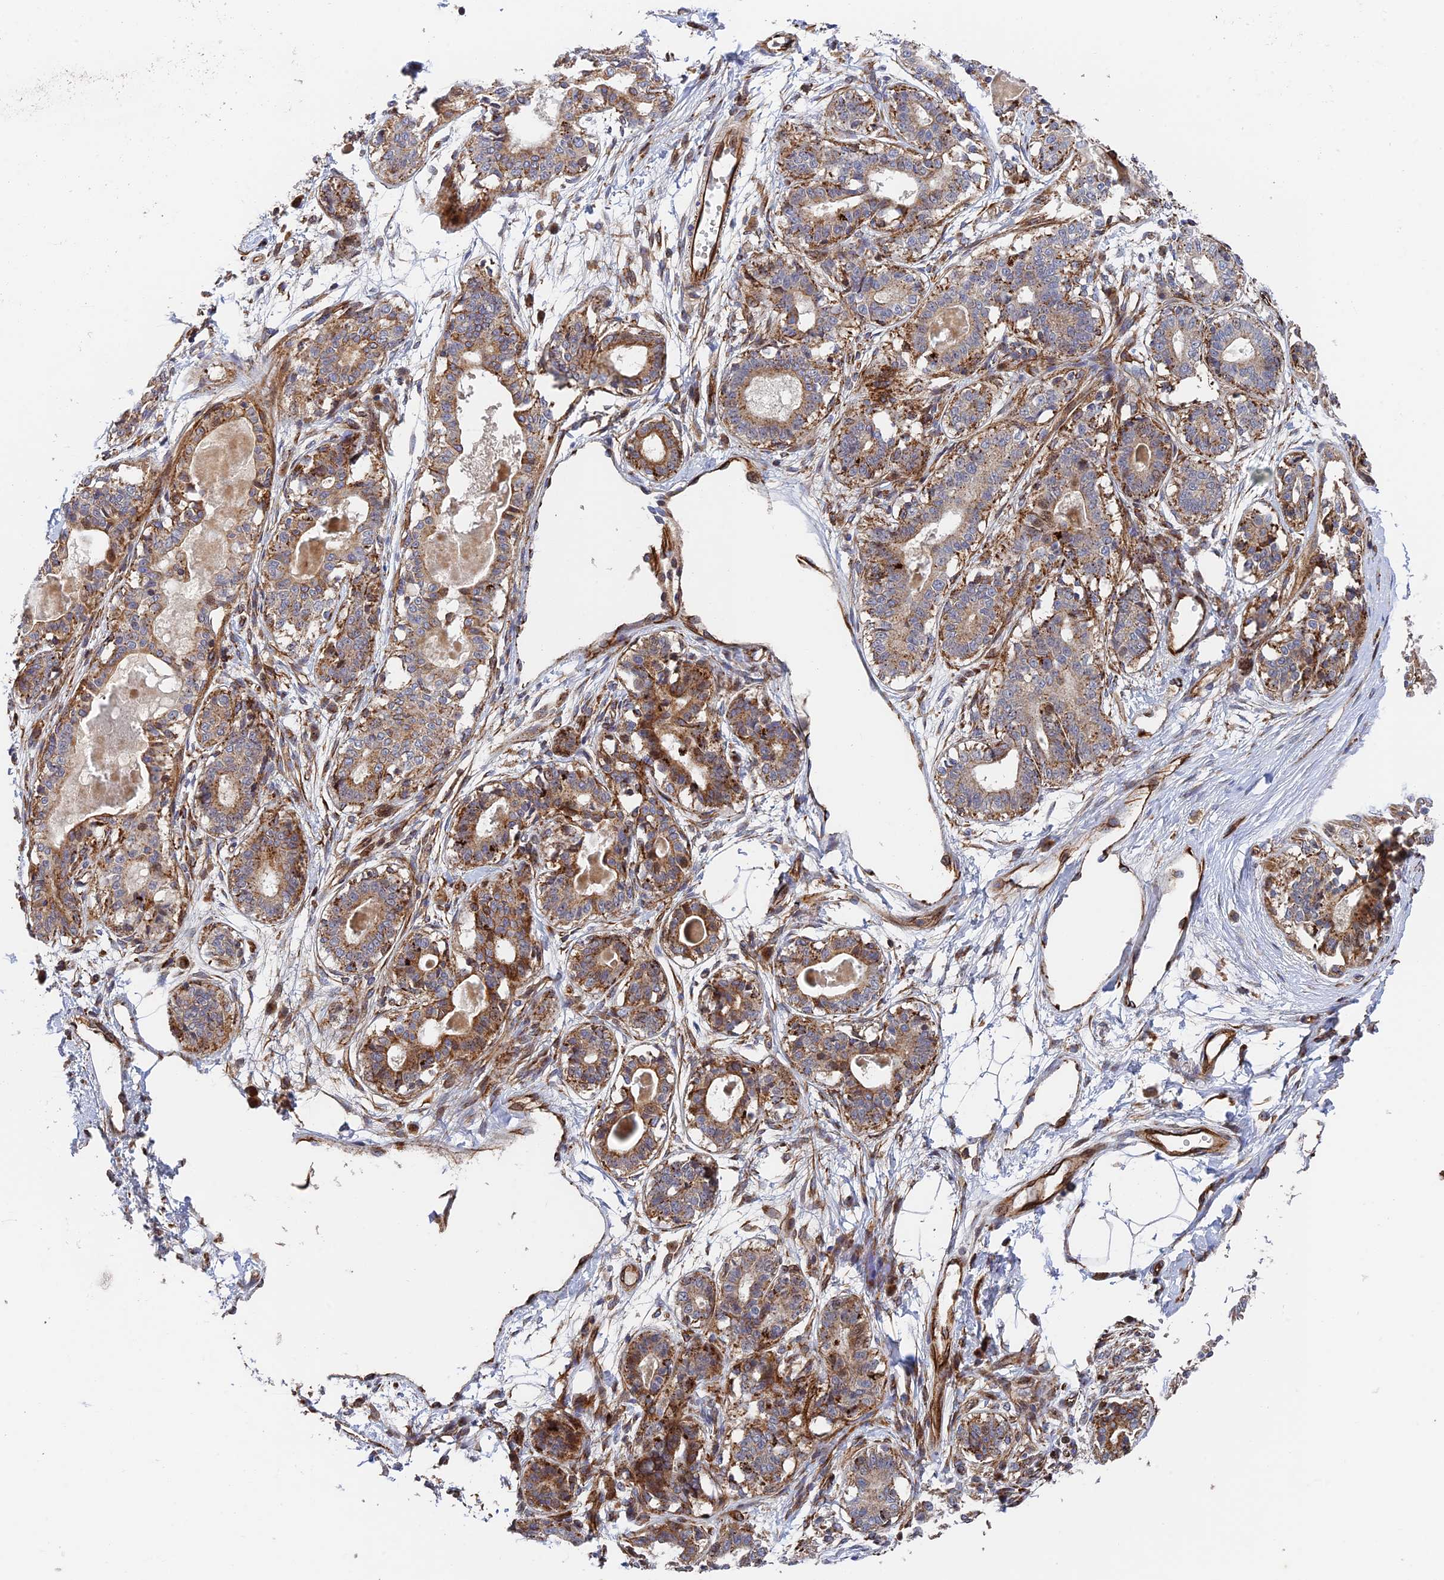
{"staining": {"intensity": "negative", "quantity": "none", "location": "none"}, "tissue": "breast", "cell_type": "Adipocytes", "image_type": "normal", "snomed": [{"axis": "morphology", "description": "Normal tissue, NOS"}, {"axis": "topography", "description": "Breast"}], "caption": "IHC of benign breast exhibits no expression in adipocytes.", "gene": "PPP2R3C", "patient": {"sex": "female", "age": 45}}